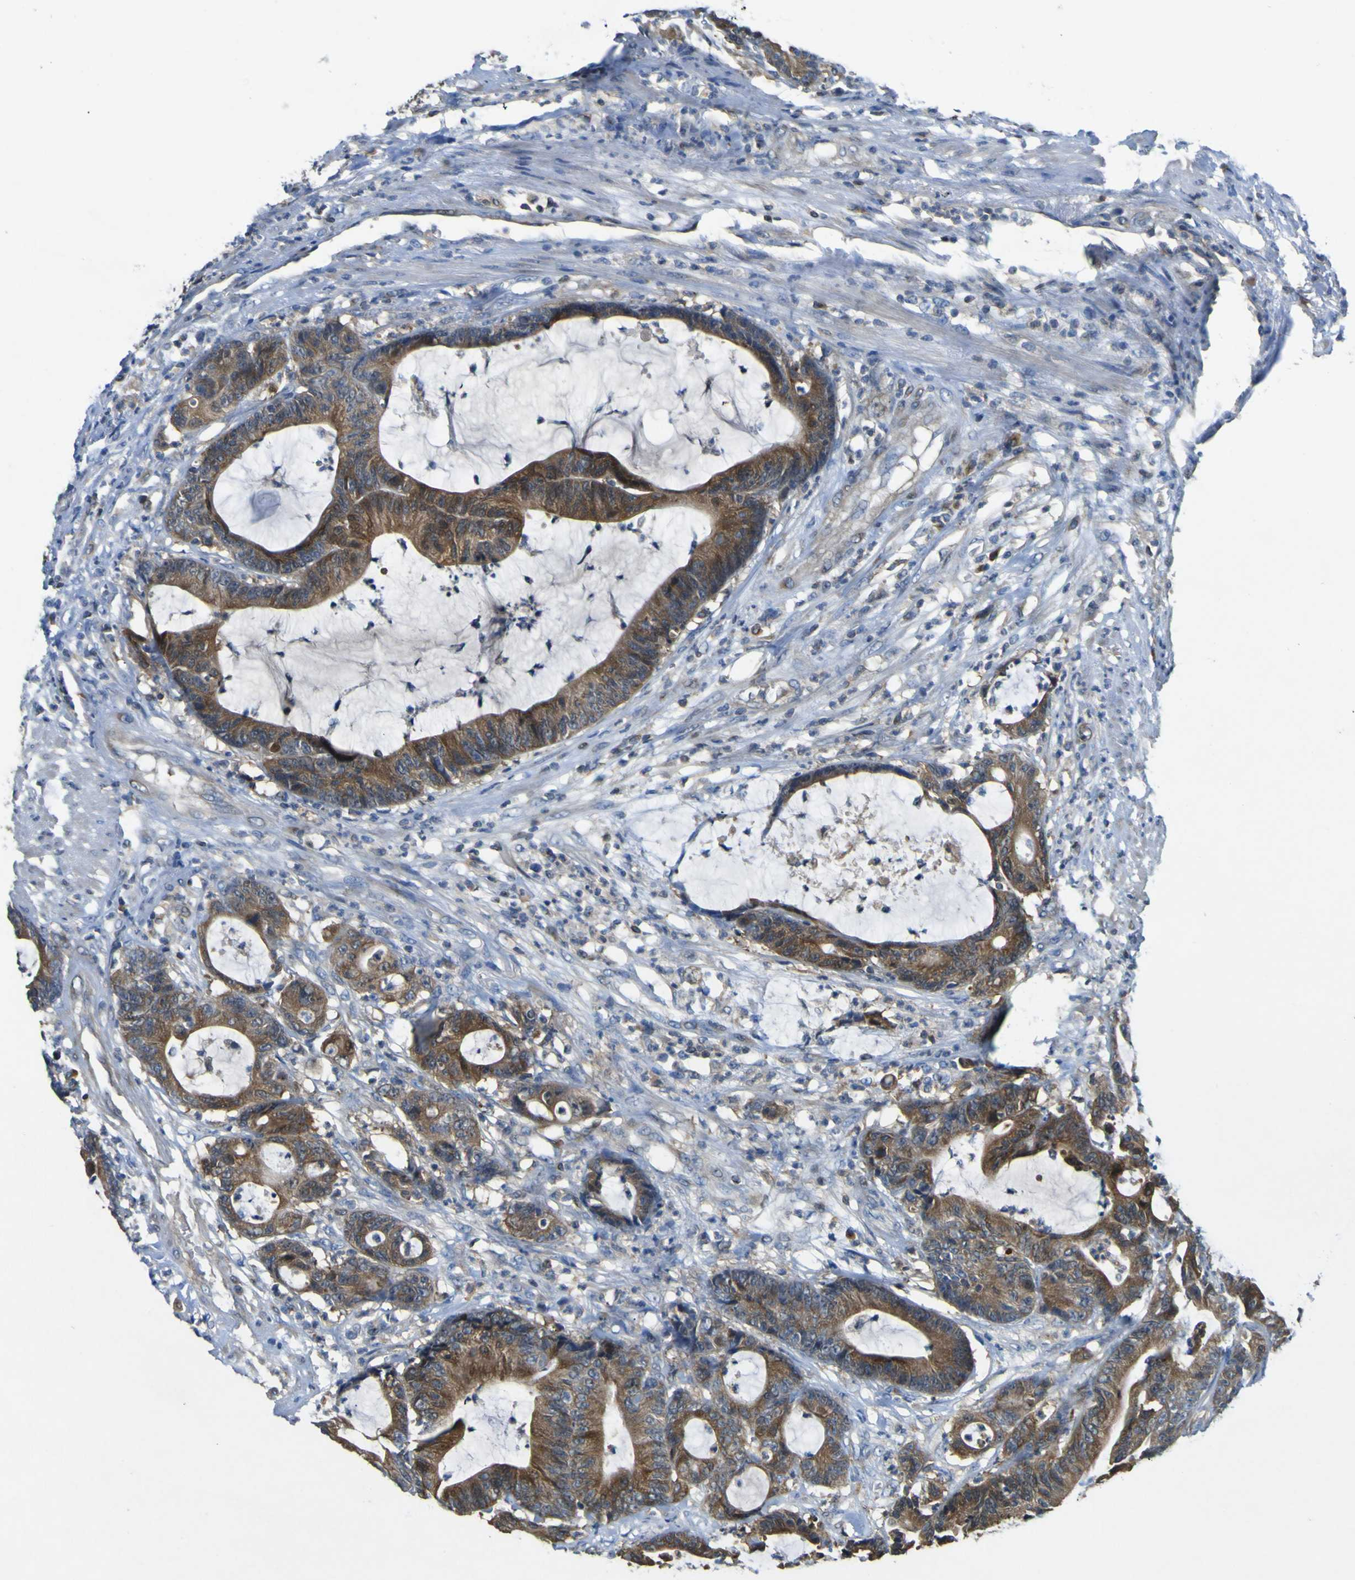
{"staining": {"intensity": "strong", "quantity": "25%-75%", "location": "cytoplasmic/membranous"}, "tissue": "colorectal cancer", "cell_type": "Tumor cells", "image_type": "cancer", "snomed": [{"axis": "morphology", "description": "Adenocarcinoma, NOS"}, {"axis": "topography", "description": "Colon"}], "caption": "Immunohistochemical staining of human colorectal adenocarcinoma displays high levels of strong cytoplasmic/membranous protein positivity in about 25%-75% of tumor cells.", "gene": "EML2", "patient": {"sex": "female", "age": 84}}